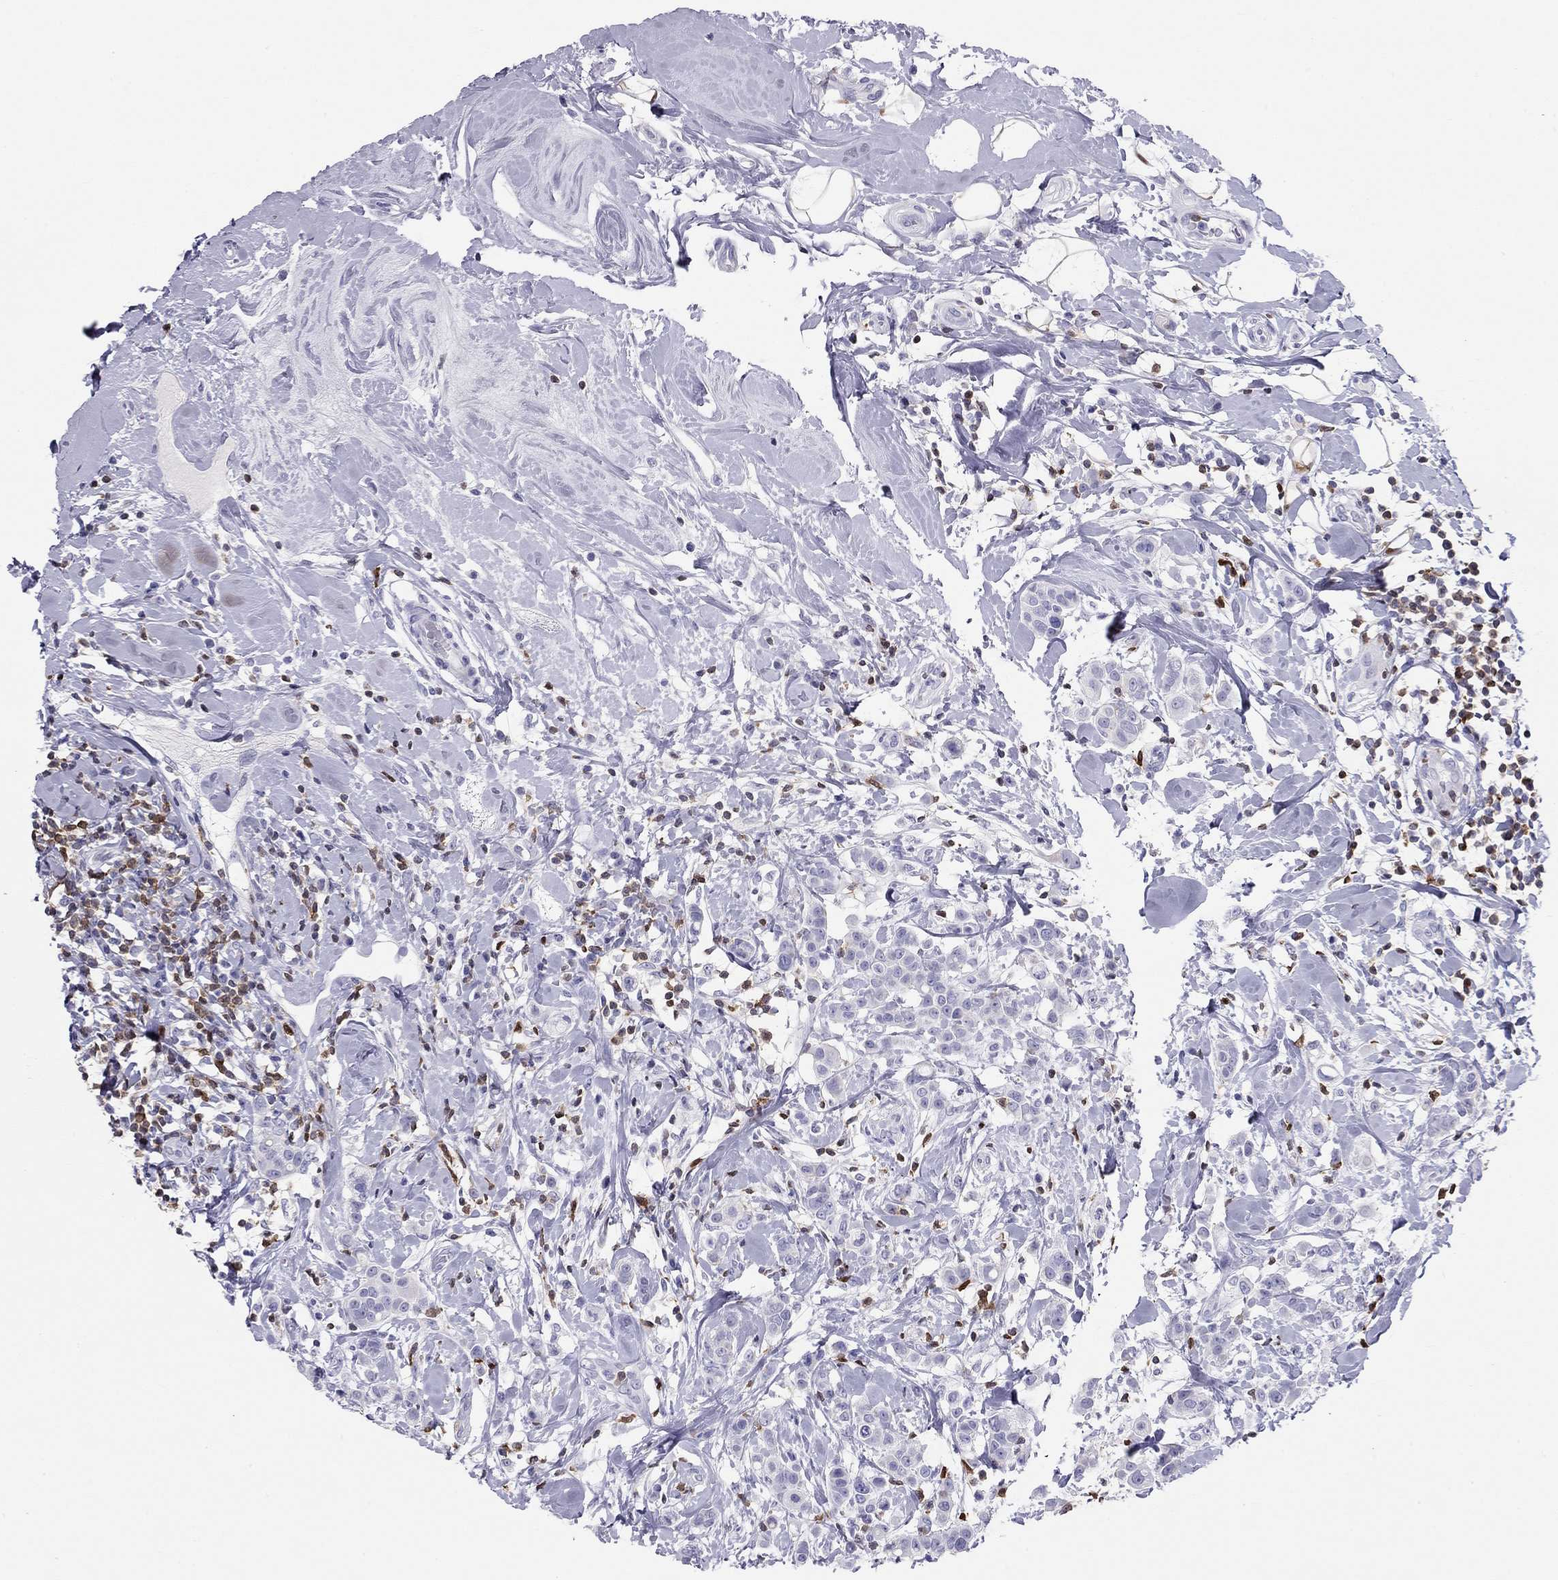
{"staining": {"intensity": "negative", "quantity": "none", "location": "none"}, "tissue": "breast cancer", "cell_type": "Tumor cells", "image_type": "cancer", "snomed": [{"axis": "morphology", "description": "Duct carcinoma"}, {"axis": "topography", "description": "Breast"}], "caption": "Tumor cells are negative for brown protein staining in breast cancer (intraductal carcinoma).", "gene": "SH2D2A", "patient": {"sex": "female", "age": 27}}